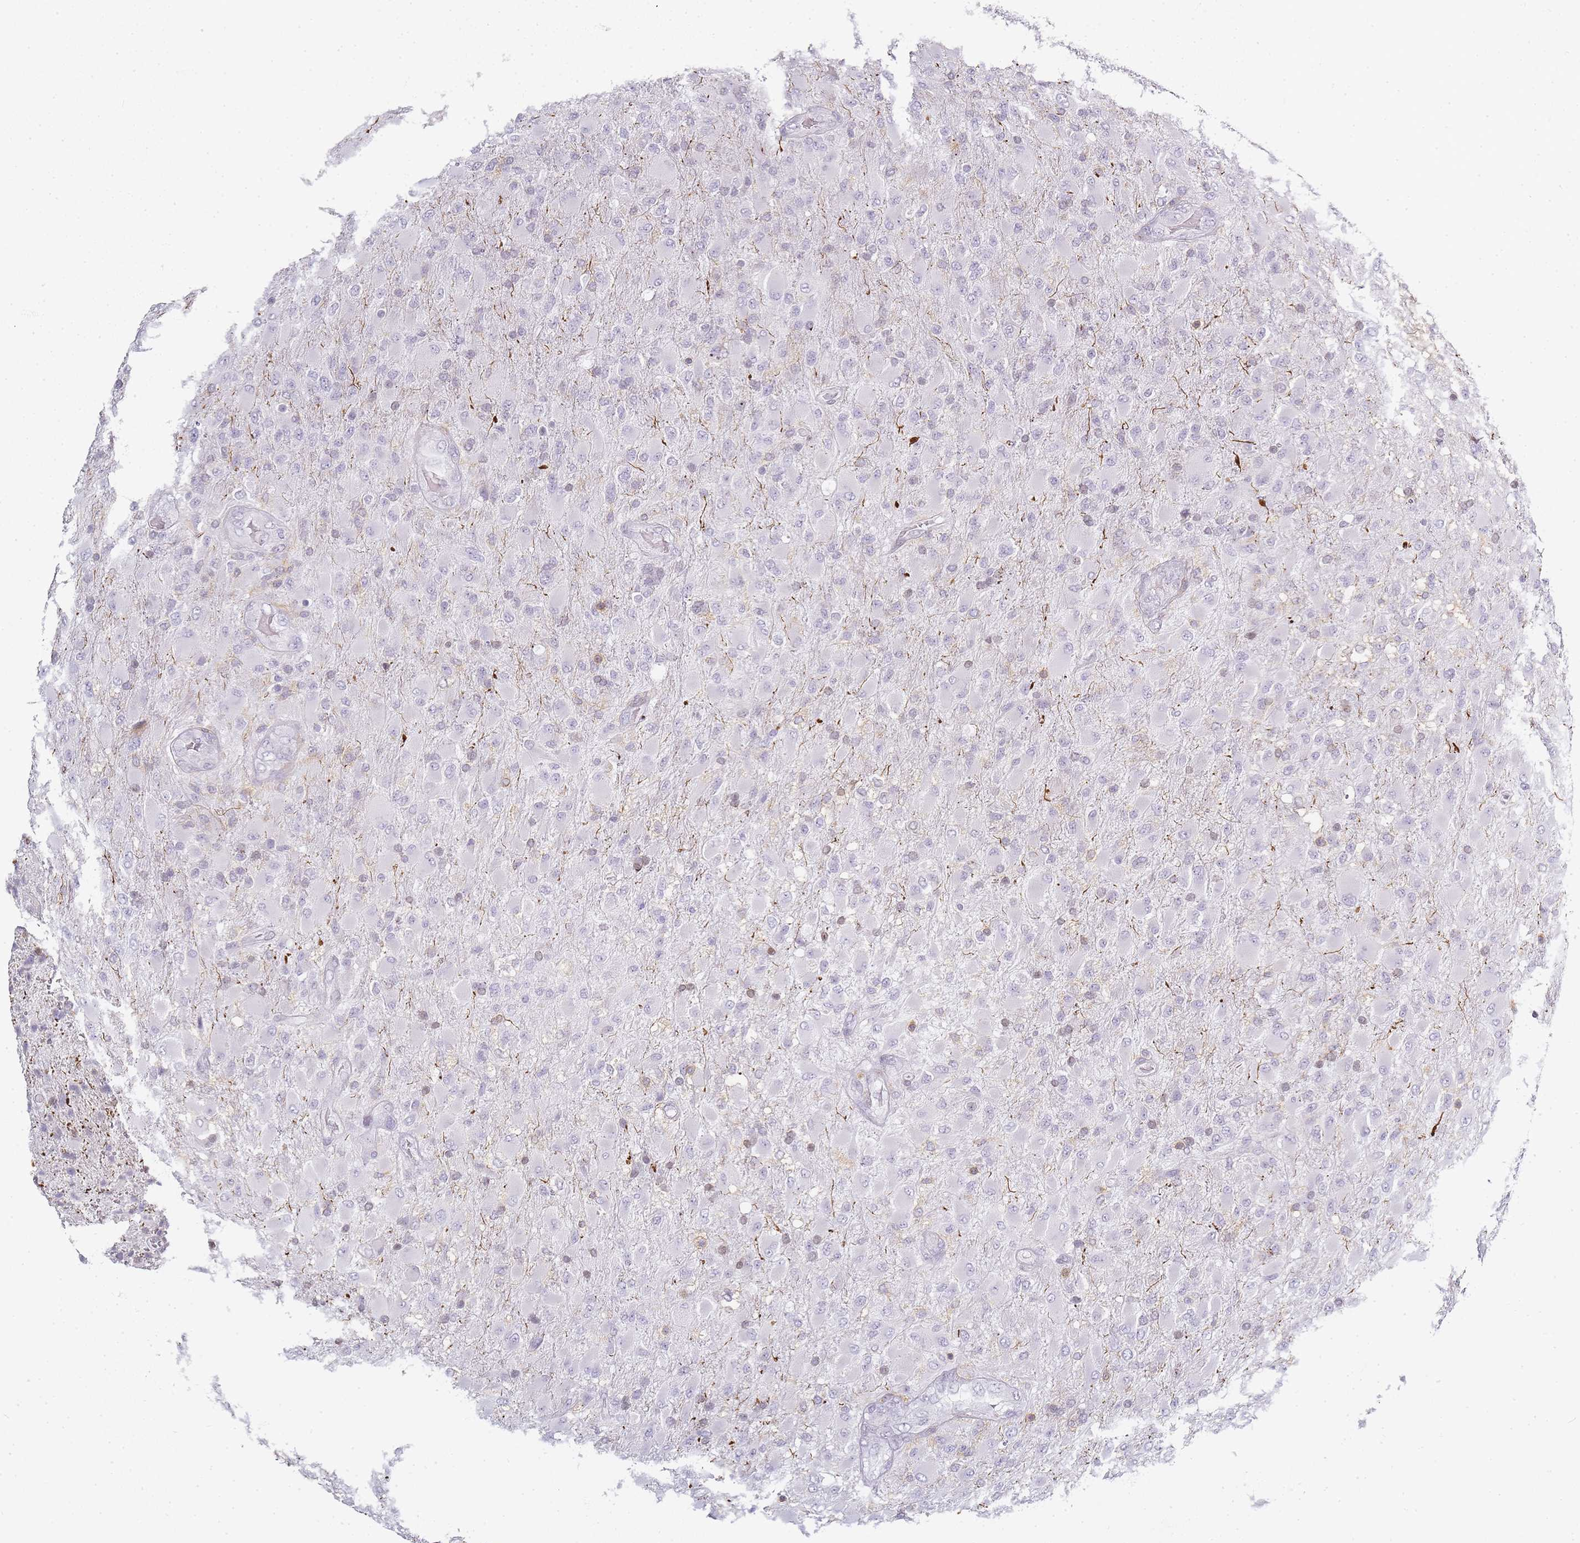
{"staining": {"intensity": "negative", "quantity": "none", "location": "none"}, "tissue": "glioma", "cell_type": "Tumor cells", "image_type": "cancer", "snomed": [{"axis": "morphology", "description": "Glioma, malignant, Low grade"}, {"axis": "topography", "description": "Brain"}], "caption": "An image of malignant glioma (low-grade) stained for a protein displays no brown staining in tumor cells.", "gene": "JAKMIP1", "patient": {"sex": "male", "age": 65}}